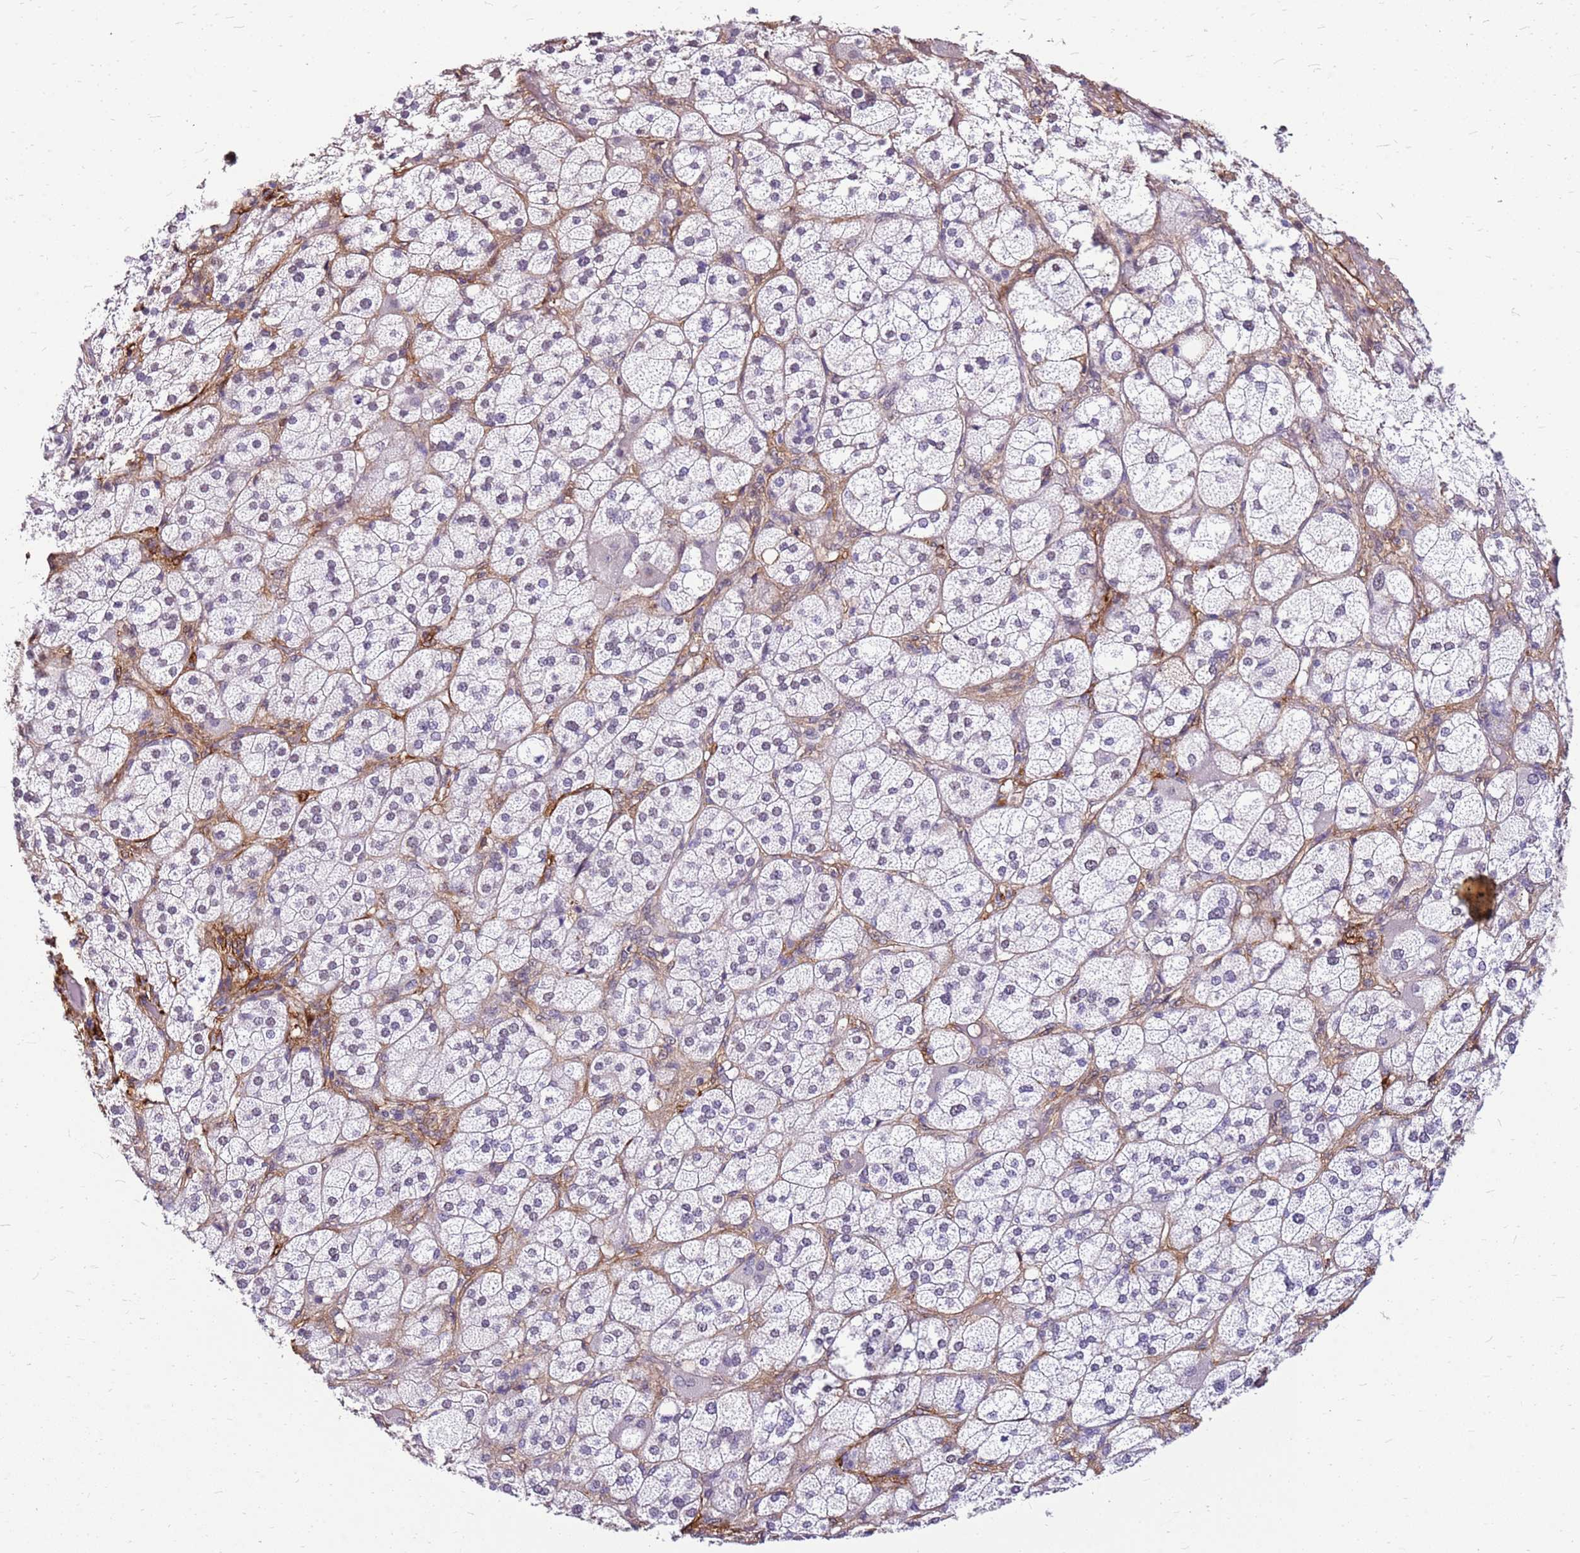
{"staining": {"intensity": "negative", "quantity": "none", "location": "none"}, "tissue": "adrenal gland", "cell_type": "Glandular cells", "image_type": "normal", "snomed": [{"axis": "morphology", "description": "Normal tissue, NOS"}, {"axis": "topography", "description": "Adrenal gland"}], "caption": "This is a photomicrograph of immunohistochemistry staining of benign adrenal gland, which shows no positivity in glandular cells. The staining is performed using DAB (3,3'-diaminobenzidine) brown chromogen with nuclei counter-stained in using hematoxylin.", "gene": "ALDH1A3", "patient": {"sex": "female", "age": 61}}